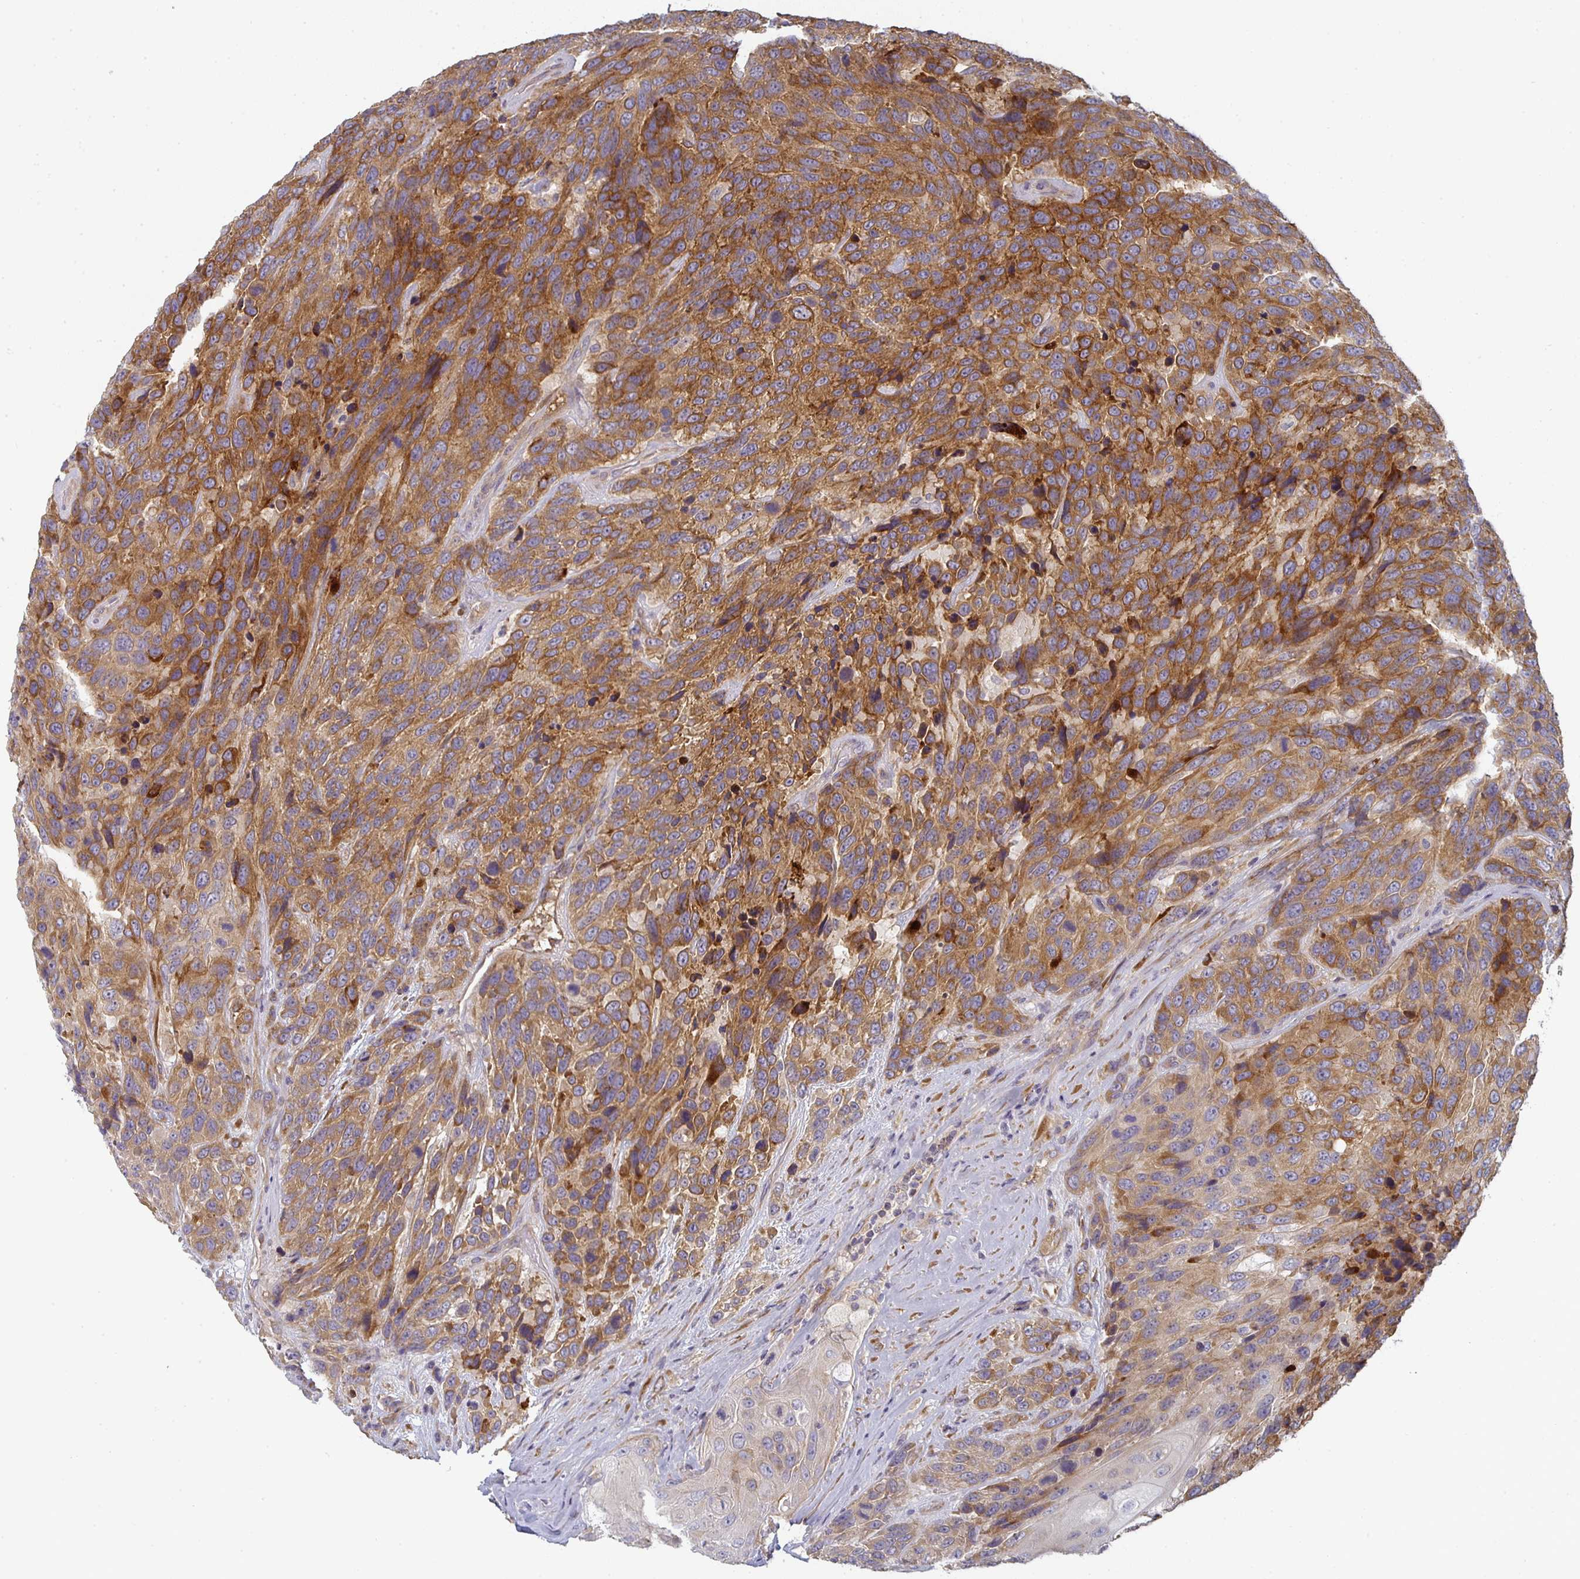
{"staining": {"intensity": "moderate", "quantity": ">75%", "location": "cytoplasmic/membranous"}, "tissue": "urothelial cancer", "cell_type": "Tumor cells", "image_type": "cancer", "snomed": [{"axis": "morphology", "description": "Urothelial carcinoma, High grade"}, {"axis": "topography", "description": "Urinary bladder"}], "caption": "A high-resolution photomicrograph shows immunohistochemistry (IHC) staining of high-grade urothelial carcinoma, which reveals moderate cytoplasmic/membranous expression in approximately >75% of tumor cells.", "gene": "CTHRC1", "patient": {"sex": "female", "age": 70}}